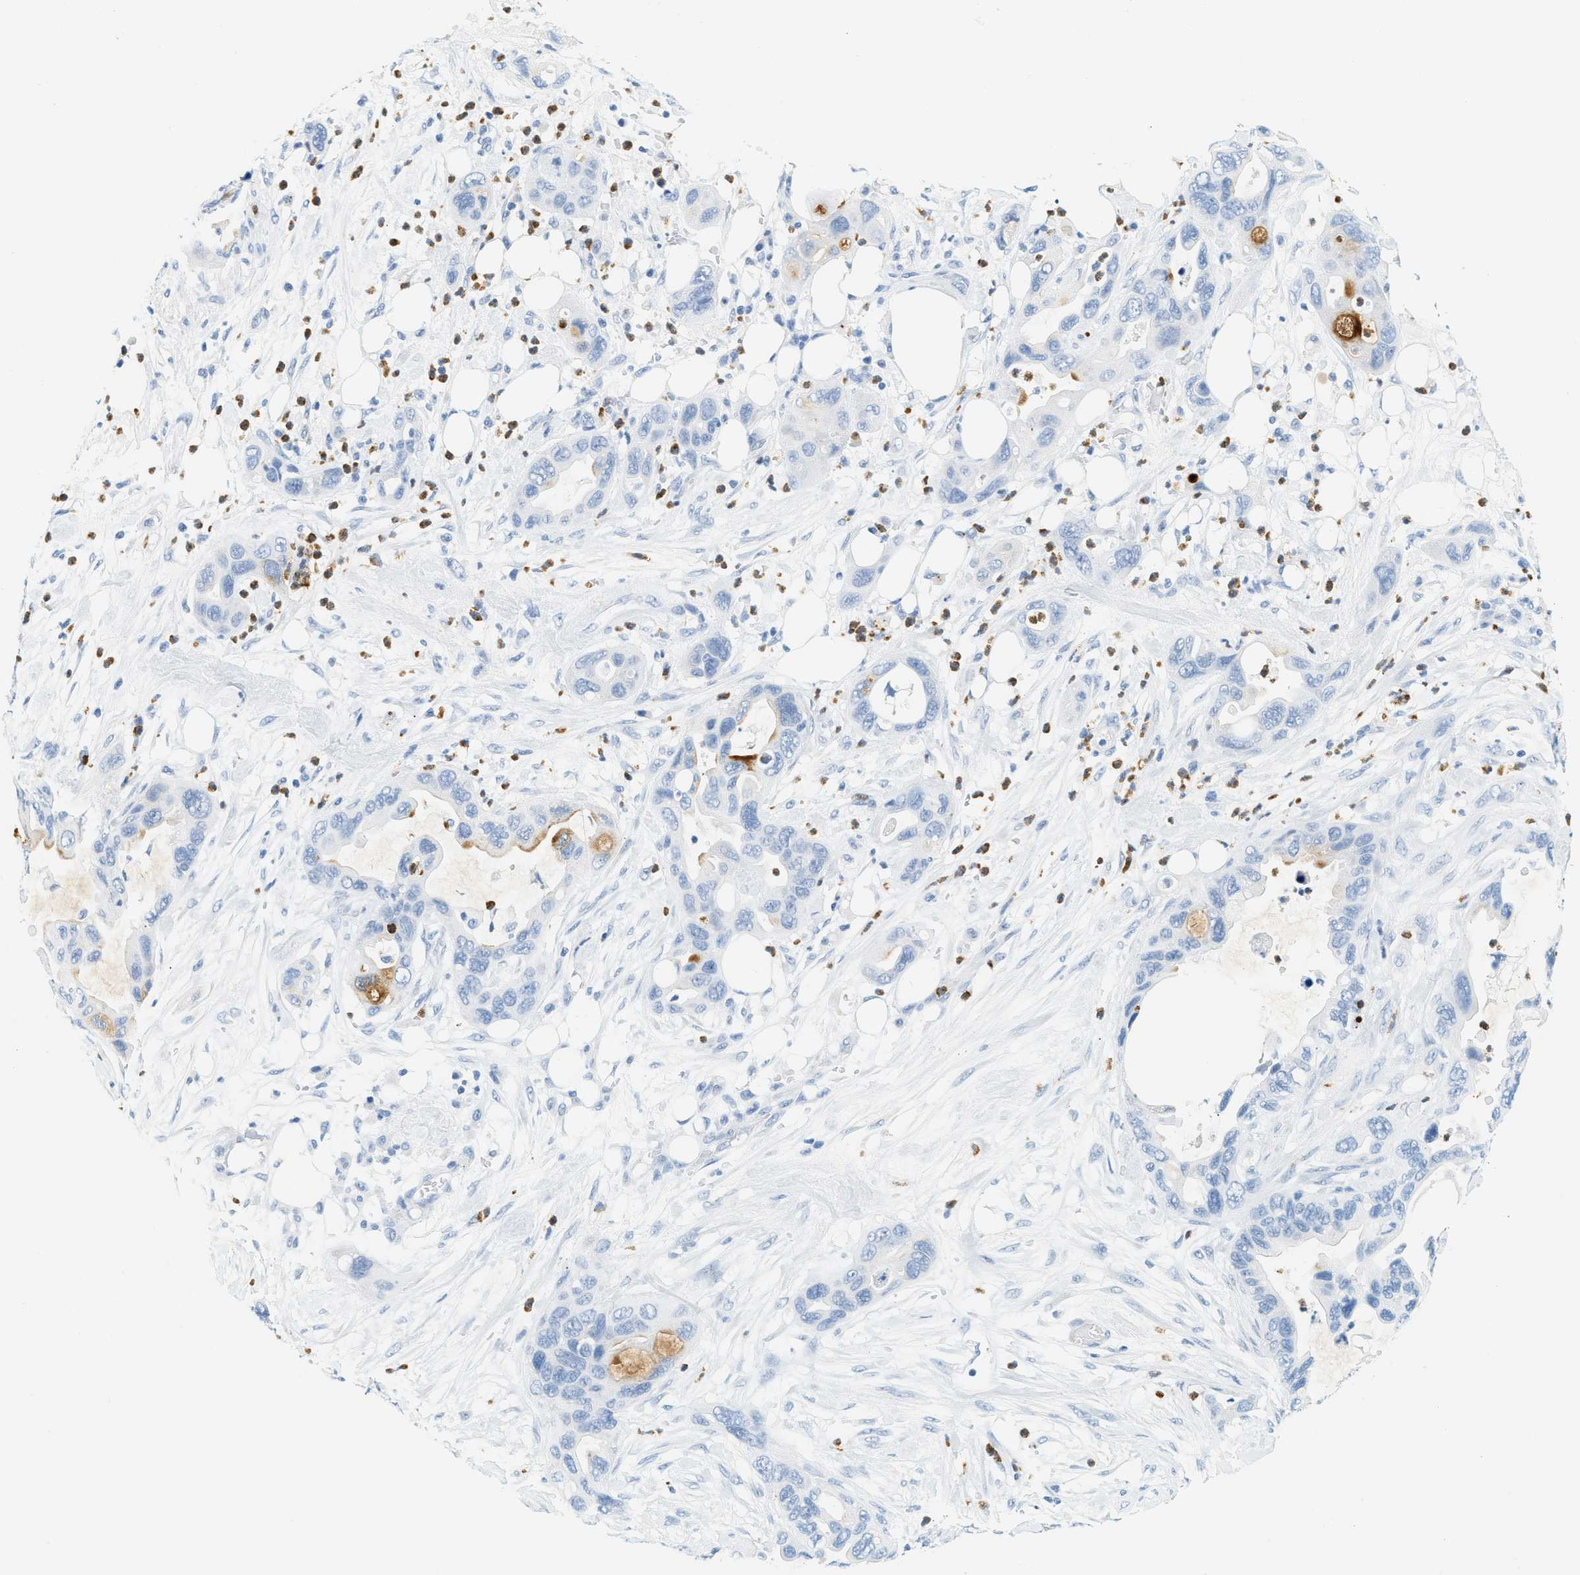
{"staining": {"intensity": "weak", "quantity": "<25%", "location": "cytoplasmic/membranous"}, "tissue": "pancreatic cancer", "cell_type": "Tumor cells", "image_type": "cancer", "snomed": [{"axis": "morphology", "description": "Adenocarcinoma, NOS"}, {"axis": "topography", "description": "Pancreas"}], "caption": "Tumor cells are negative for protein expression in human pancreatic cancer (adenocarcinoma).", "gene": "LCN2", "patient": {"sex": "female", "age": 71}}